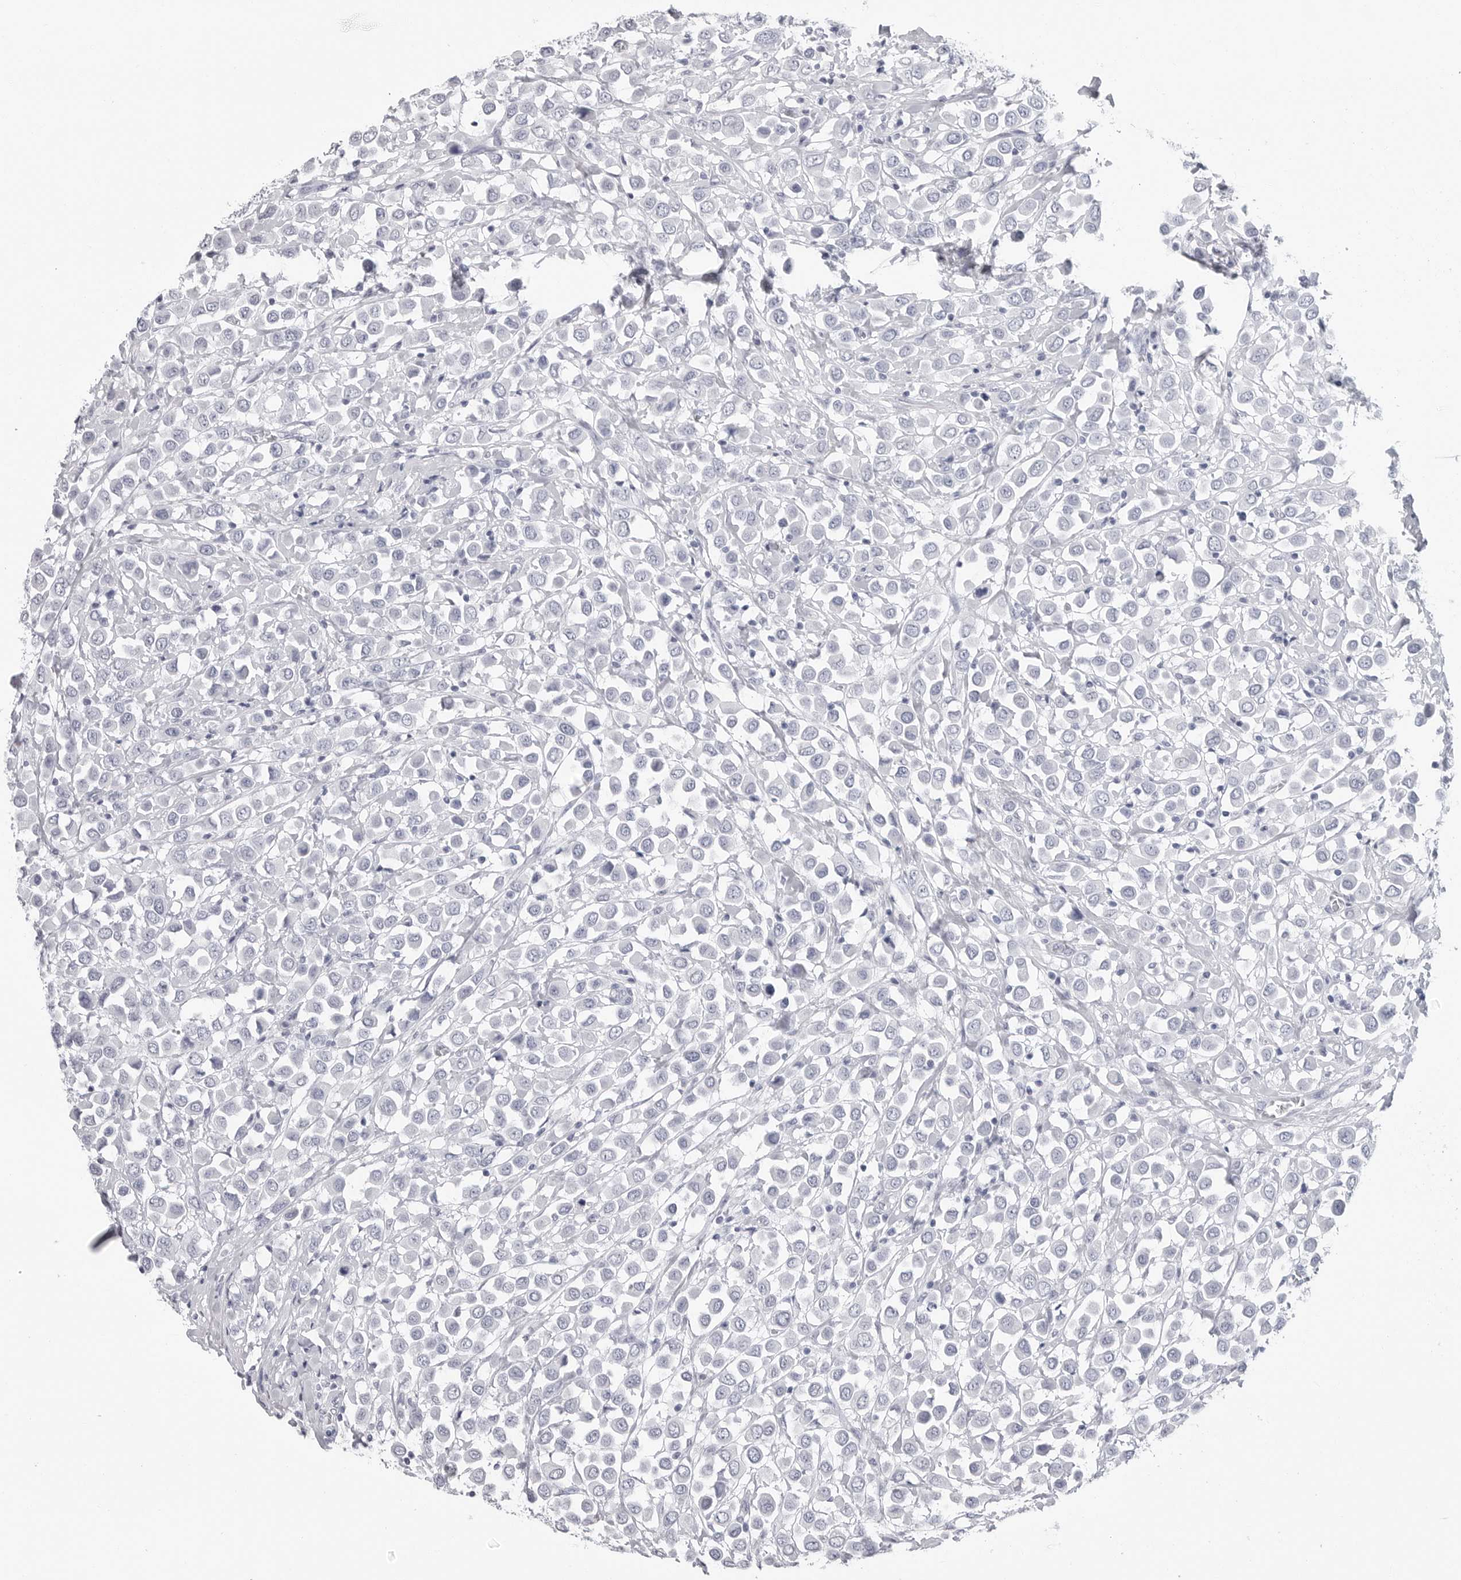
{"staining": {"intensity": "negative", "quantity": "none", "location": "none"}, "tissue": "breast cancer", "cell_type": "Tumor cells", "image_type": "cancer", "snomed": [{"axis": "morphology", "description": "Duct carcinoma"}, {"axis": "topography", "description": "Breast"}], "caption": "Immunohistochemistry (IHC) of breast intraductal carcinoma displays no staining in tumor cells.", "gene": "CSH1", "patient": {"sex": "female", "age": 61}}